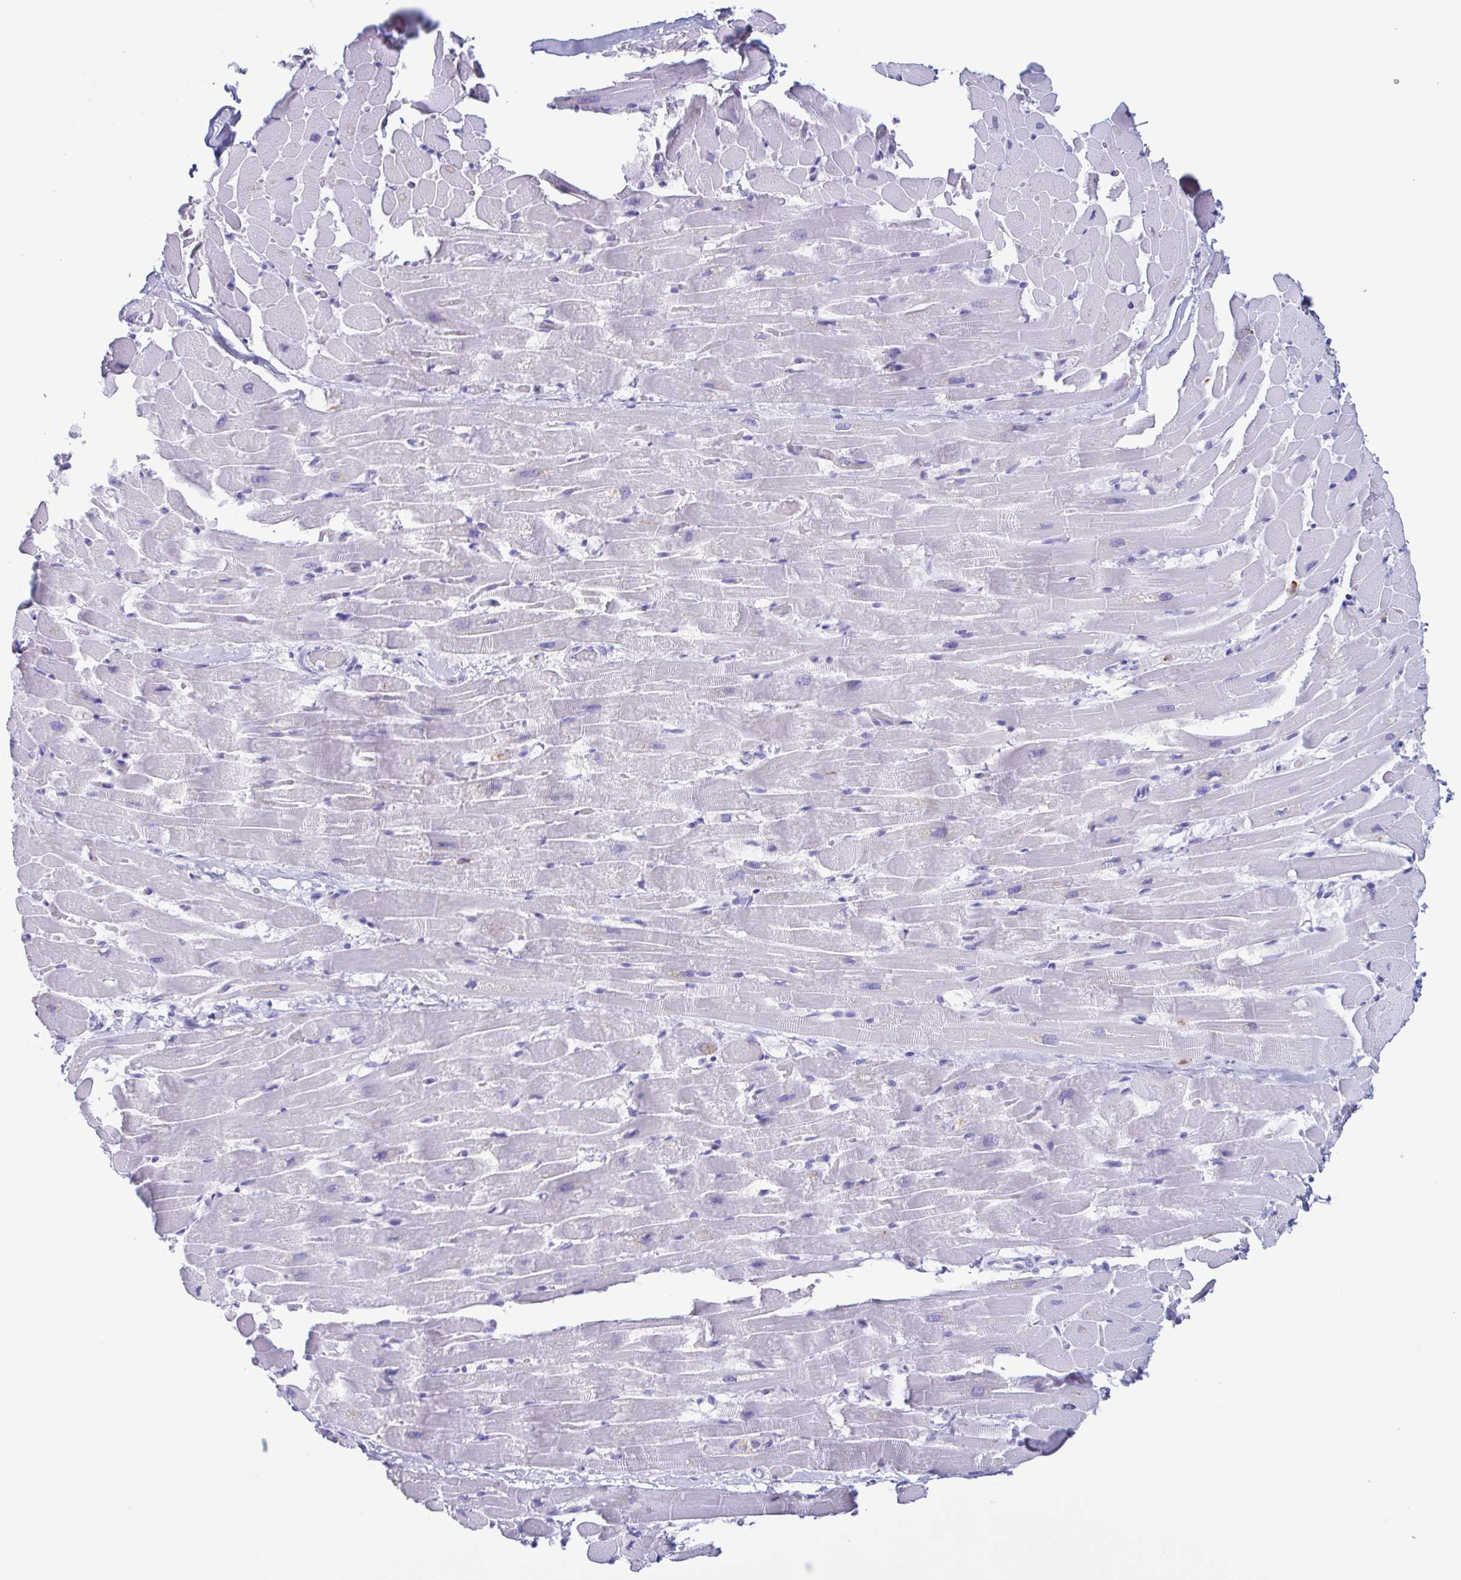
{"staining": {"intensity": "negative", "quantity": "none", "location": "none"}, "tissue": "heart muscle", "cell_type": "Cardiomyocytes", "image_type": "normal", "snomed": [{"axis": "morphology", "description": "Normal tissue, NOS"}, {"axis": "topography", "description": "Heart"}], "caption": "Normal heart muscle was stained to show a protein in brown. There is no significant staining in cardiomyocytes. (DAB IHC with hematoxylin counter stain).", "gene": "LTF", "patient": {"sex": "male", "age": 37}}